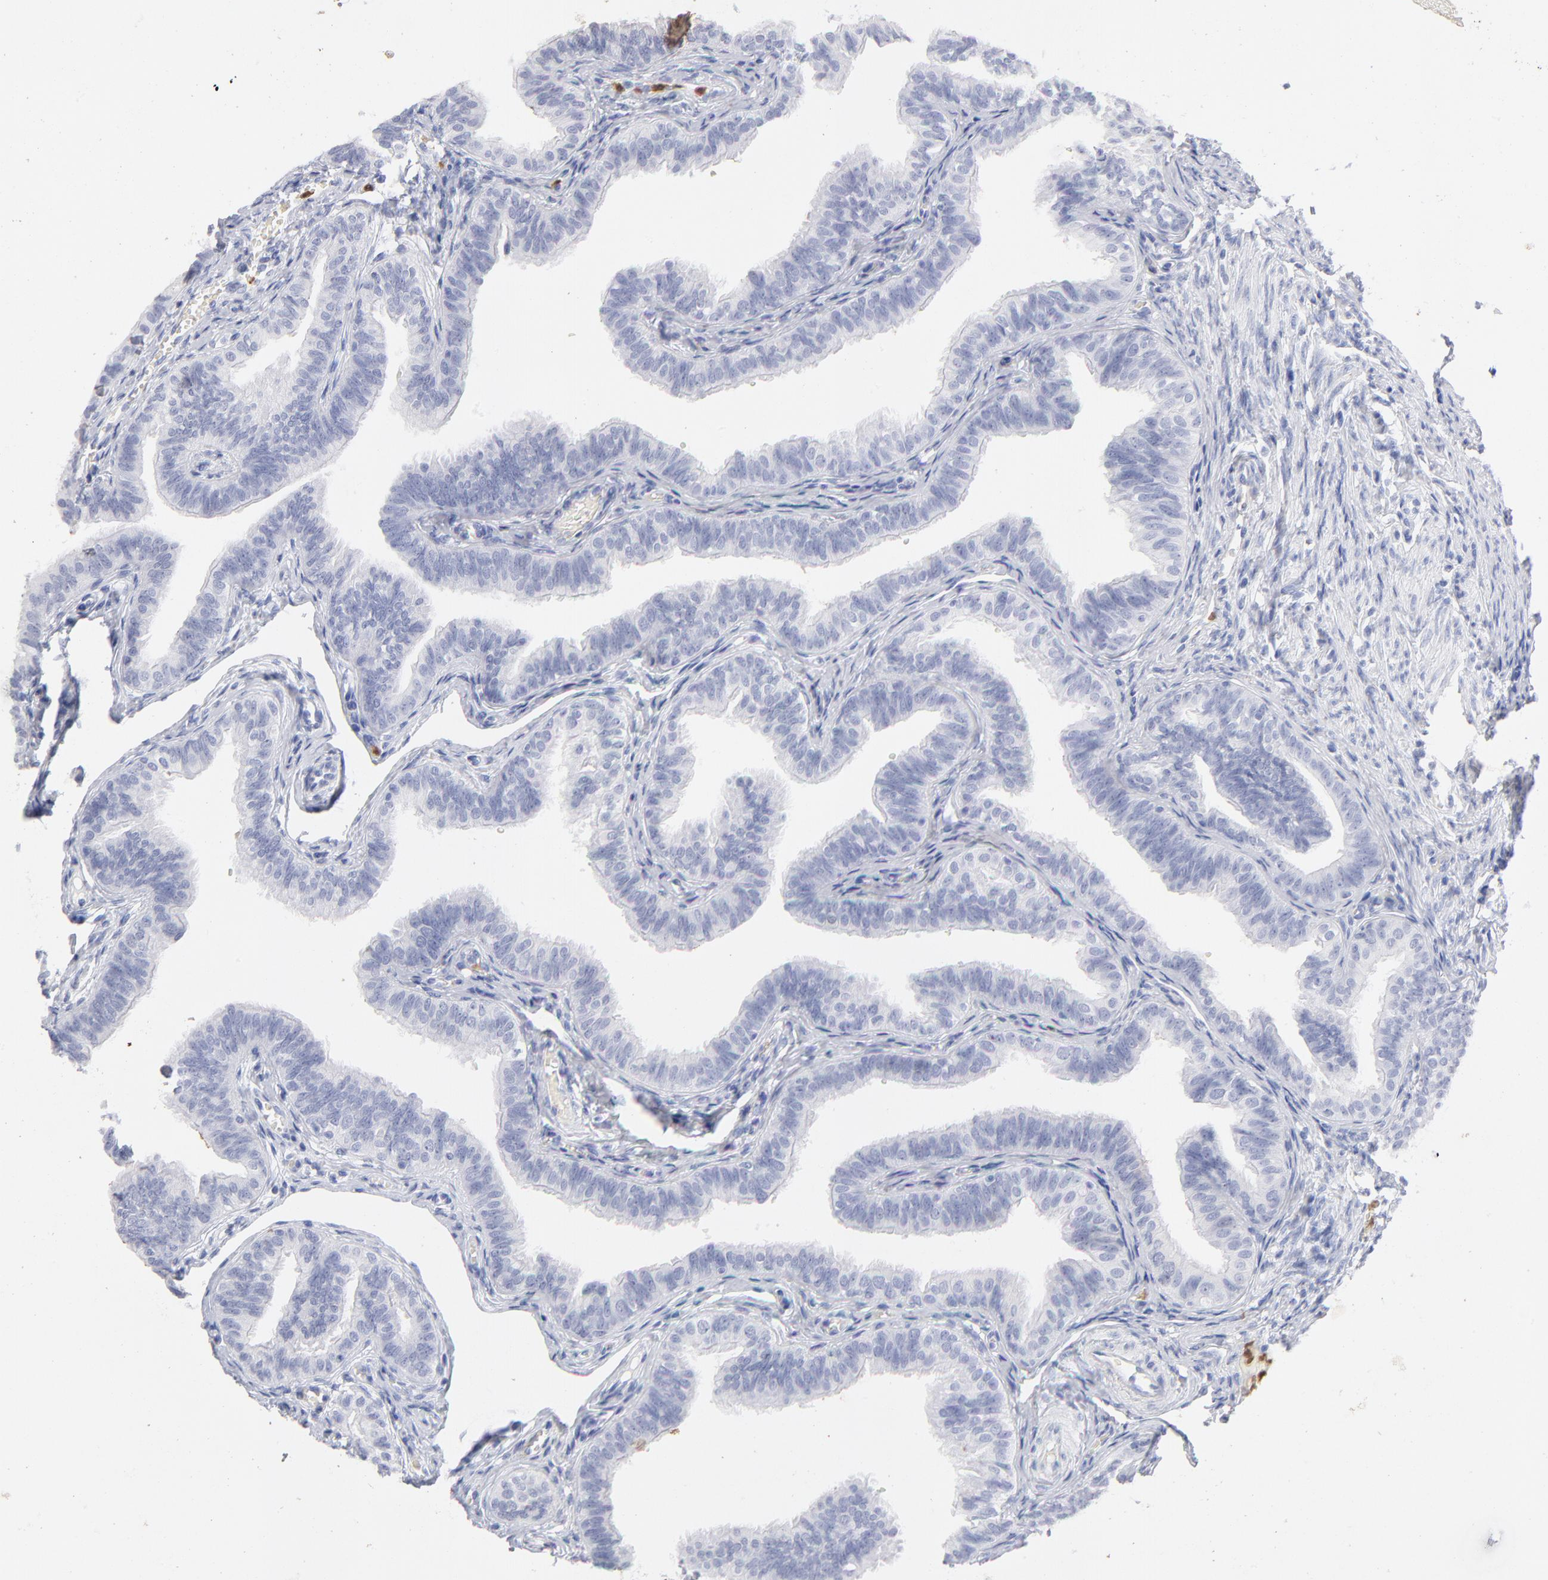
{"staining": {"intensity": "negative", "quantity": "none", "location": "none"}, "tissue": "fallopian tube", "cell_type": "Glandular cells", "image_type": "normal", "snomed": [{"axis": "morphology", "description": "Normal tissue, NOS"}, {"axis": "morphology", "description": "Dermoid, NOS"}, {"axis": "topography", "description": "Fallopian tube"}], "caption": "This is an immunohistochemistry (IHC) image of normal human fallopian tube. There is no staining in glandular cells.", "gene": "ARG1", "patient": {"sex": "female", "age": 33}}